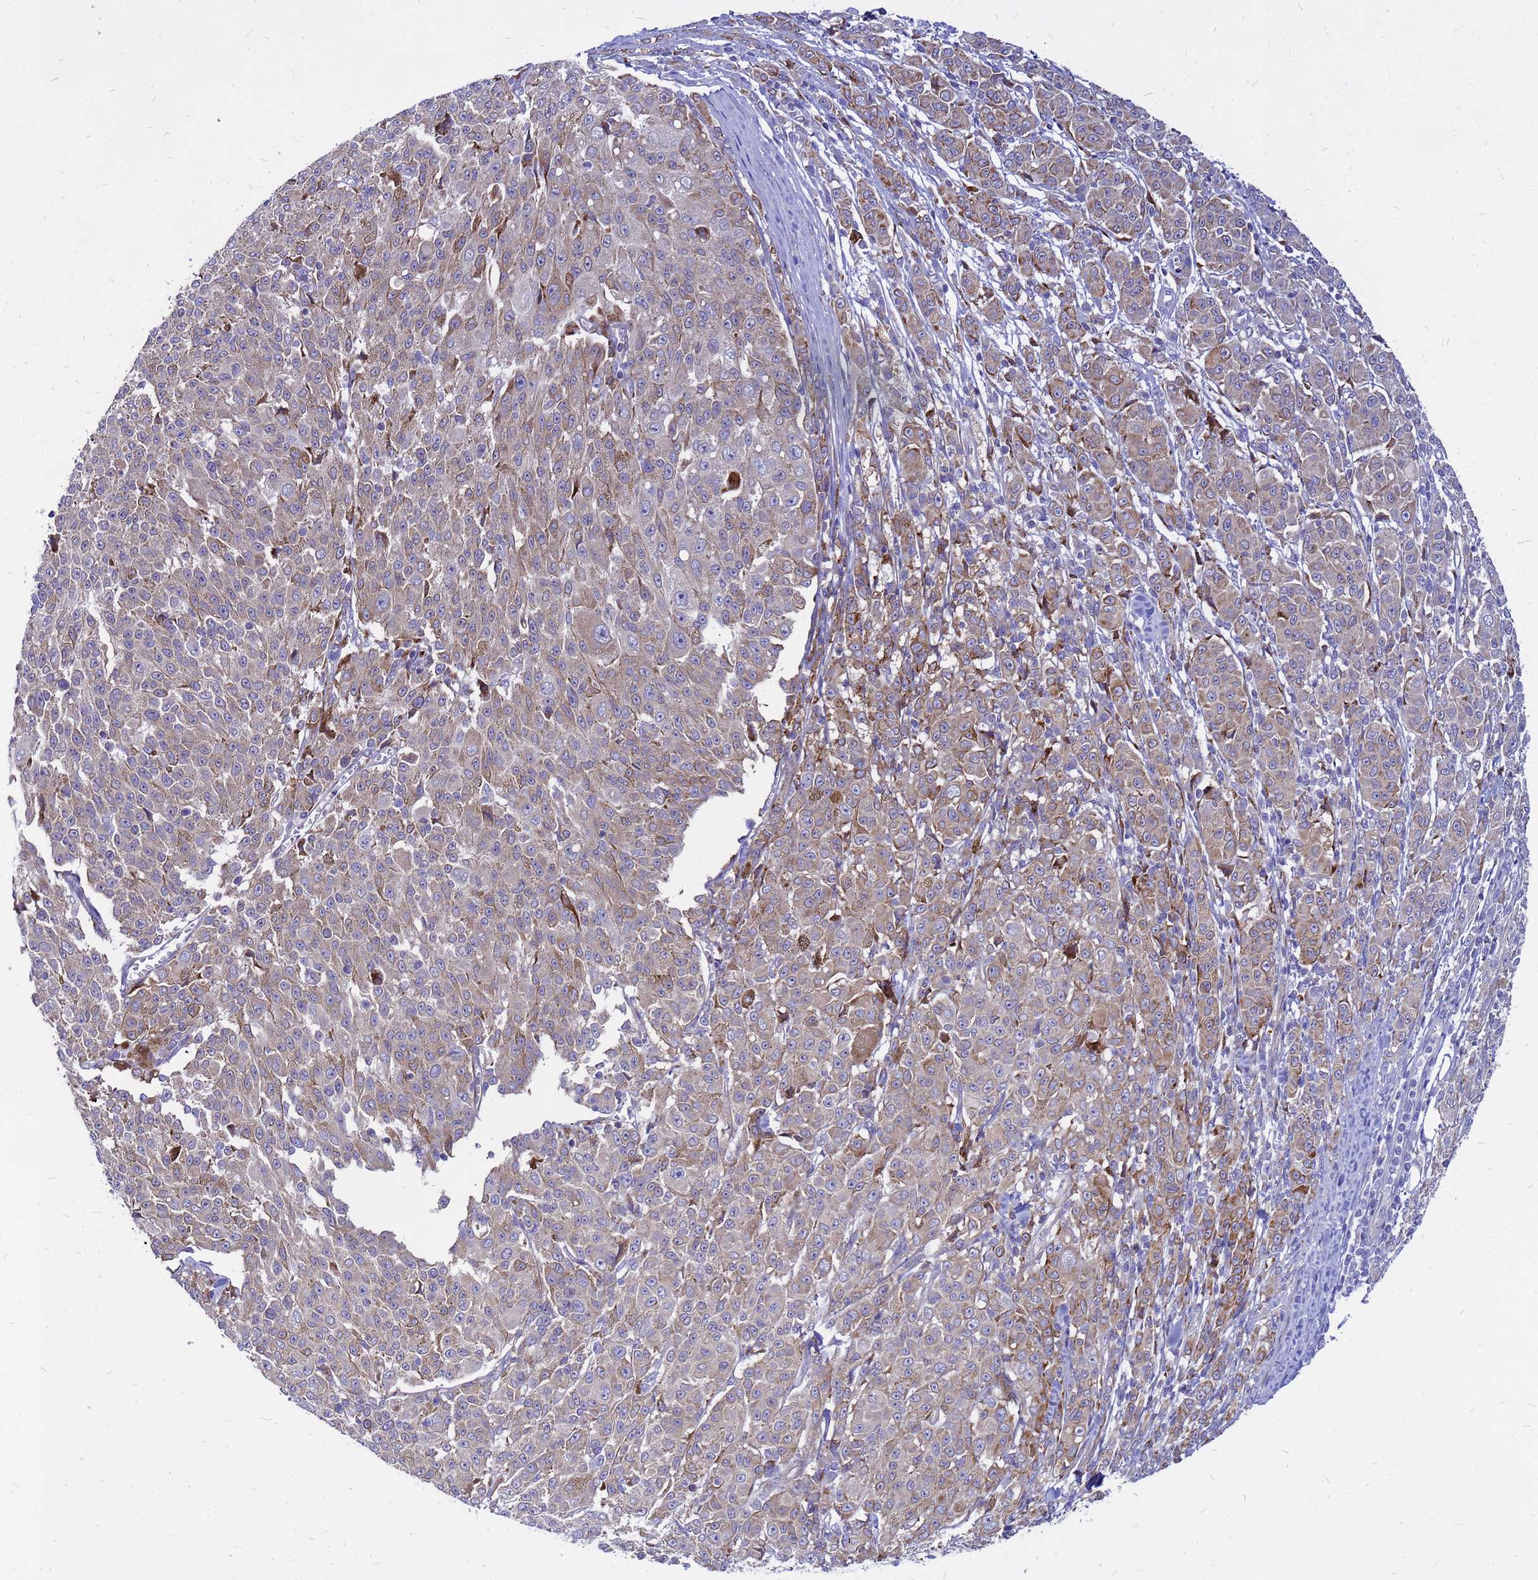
{"staining": {"intensity": "weak", "quantity": "25%-75%", "location": "cytoplasmic/membranous"}, "tissue": "melanoma", "cell_type": "Tumor cells", "image_type": "cancer", "snomed": [{"axis": "morphology", "description": "Malignant melanoma, NOS"}, {"axis": "topography", "description": "Skin"}], "caption": "Tumor cells exhibit low levels of weak cytoplasmic/membranous positivity in approximately 25%-75% of cells in human malignant melanoma. The protein of interest is shown in brown color, while the nuclei are stained blue.", "gene": "FHIP1A", "patient": {"sex": "female", "age": 52}}